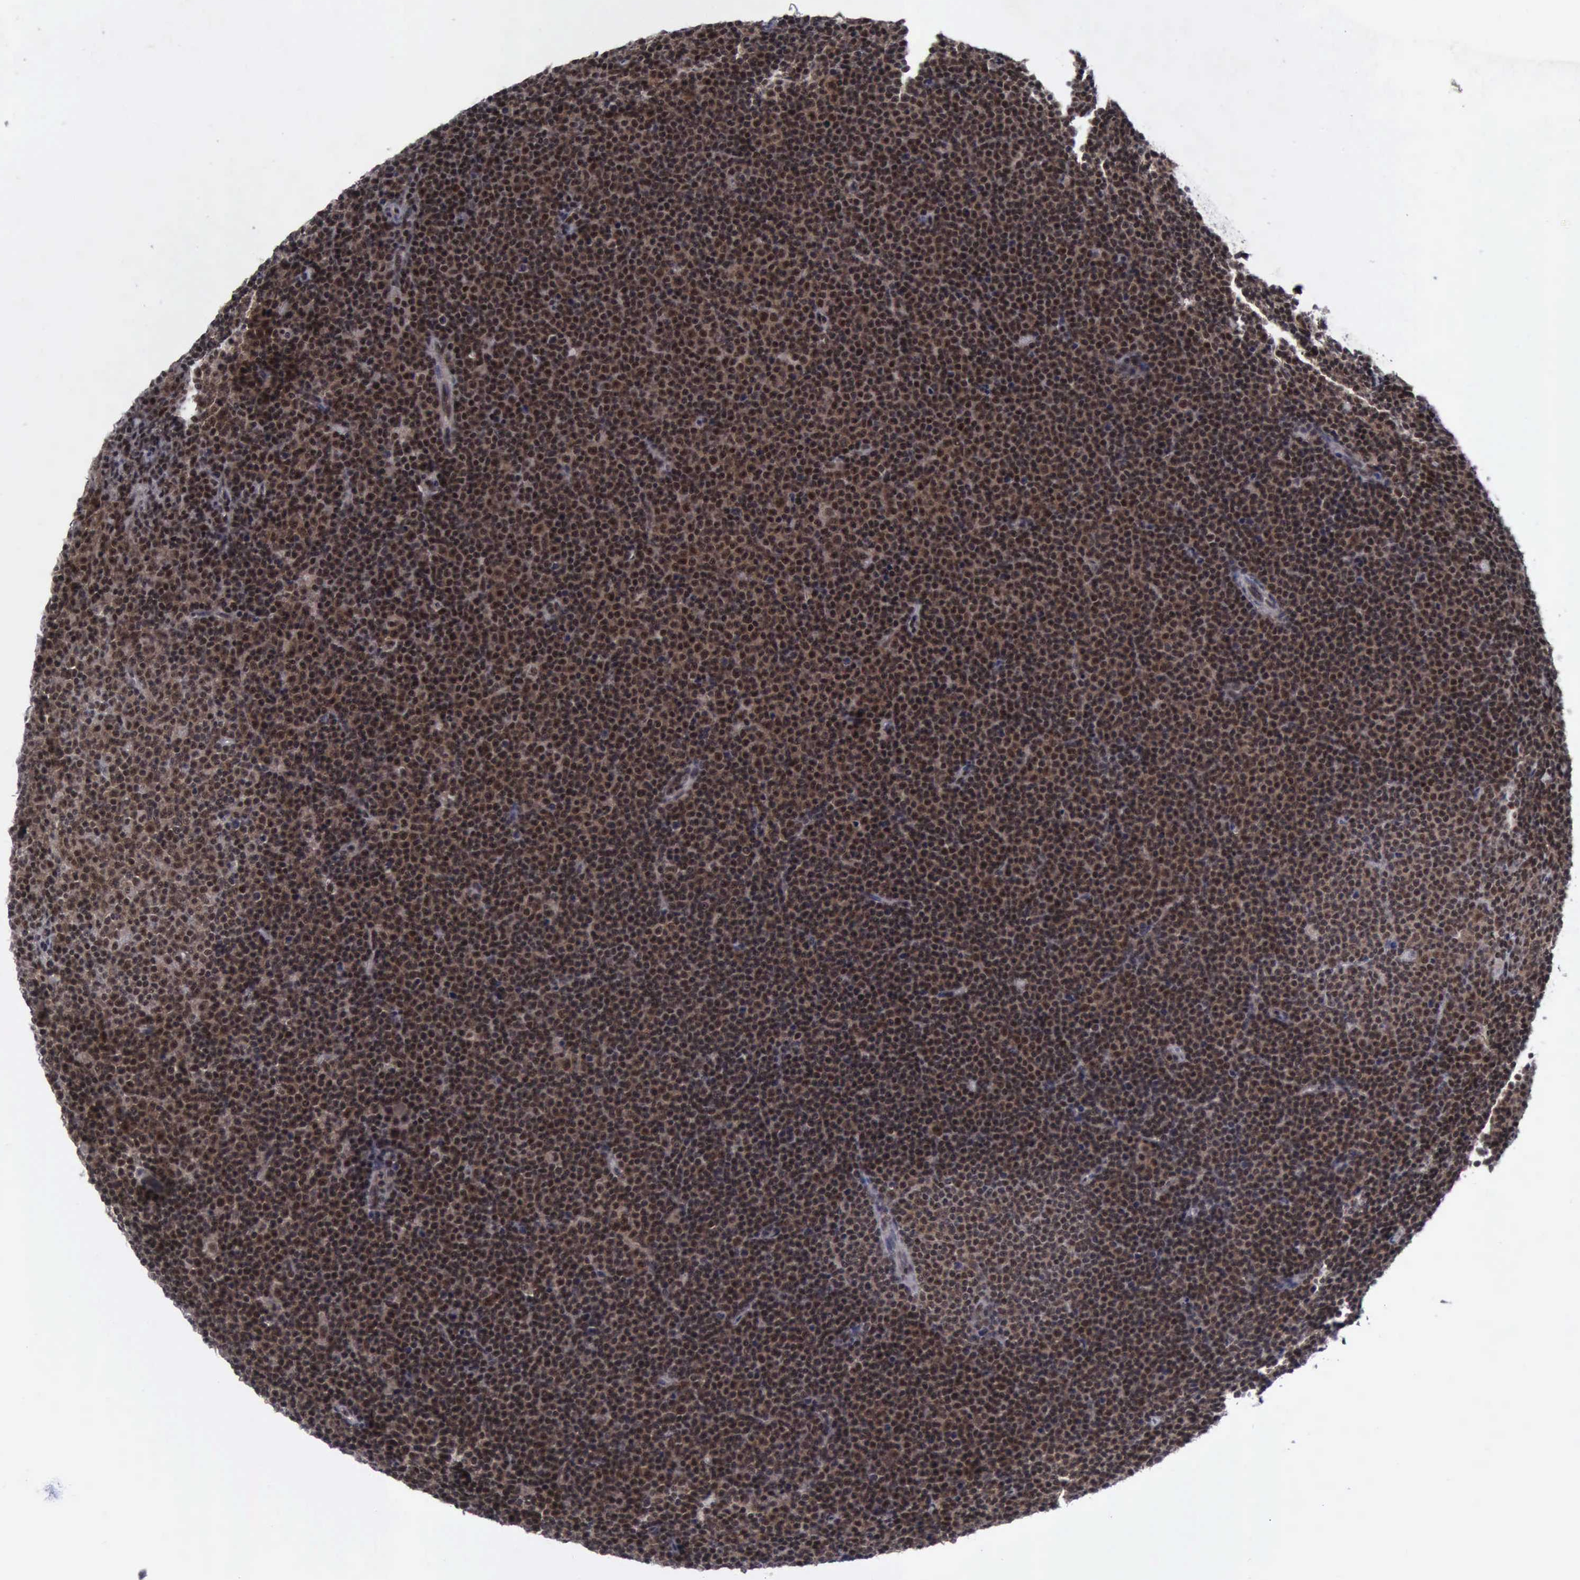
{"staining": {"intensity": "strong", "quantity": ">75%", "location": "cytoplasmic/membranous,nuclear"}, "tissue": "lymphoma", "cell_type": "Tumor cells", "image_type": "cancer", "snomed": [{"axis": "morphology", "description": "Malignant lymphoma, non-Hodgkin's type, Low grade"}, {"axis": "topography", "description": "Lymph node"}], "caption": "Approximately >75% of tumor cells in human low-grade malignant lymphoma, non-Hodgkin's type display strong cytoplasmic/membranous and nuclear protein positivity as visualized by brown immunohistochemical staining.", "gene": "ATM", "patient": {"sex": "female", "age": 69}}